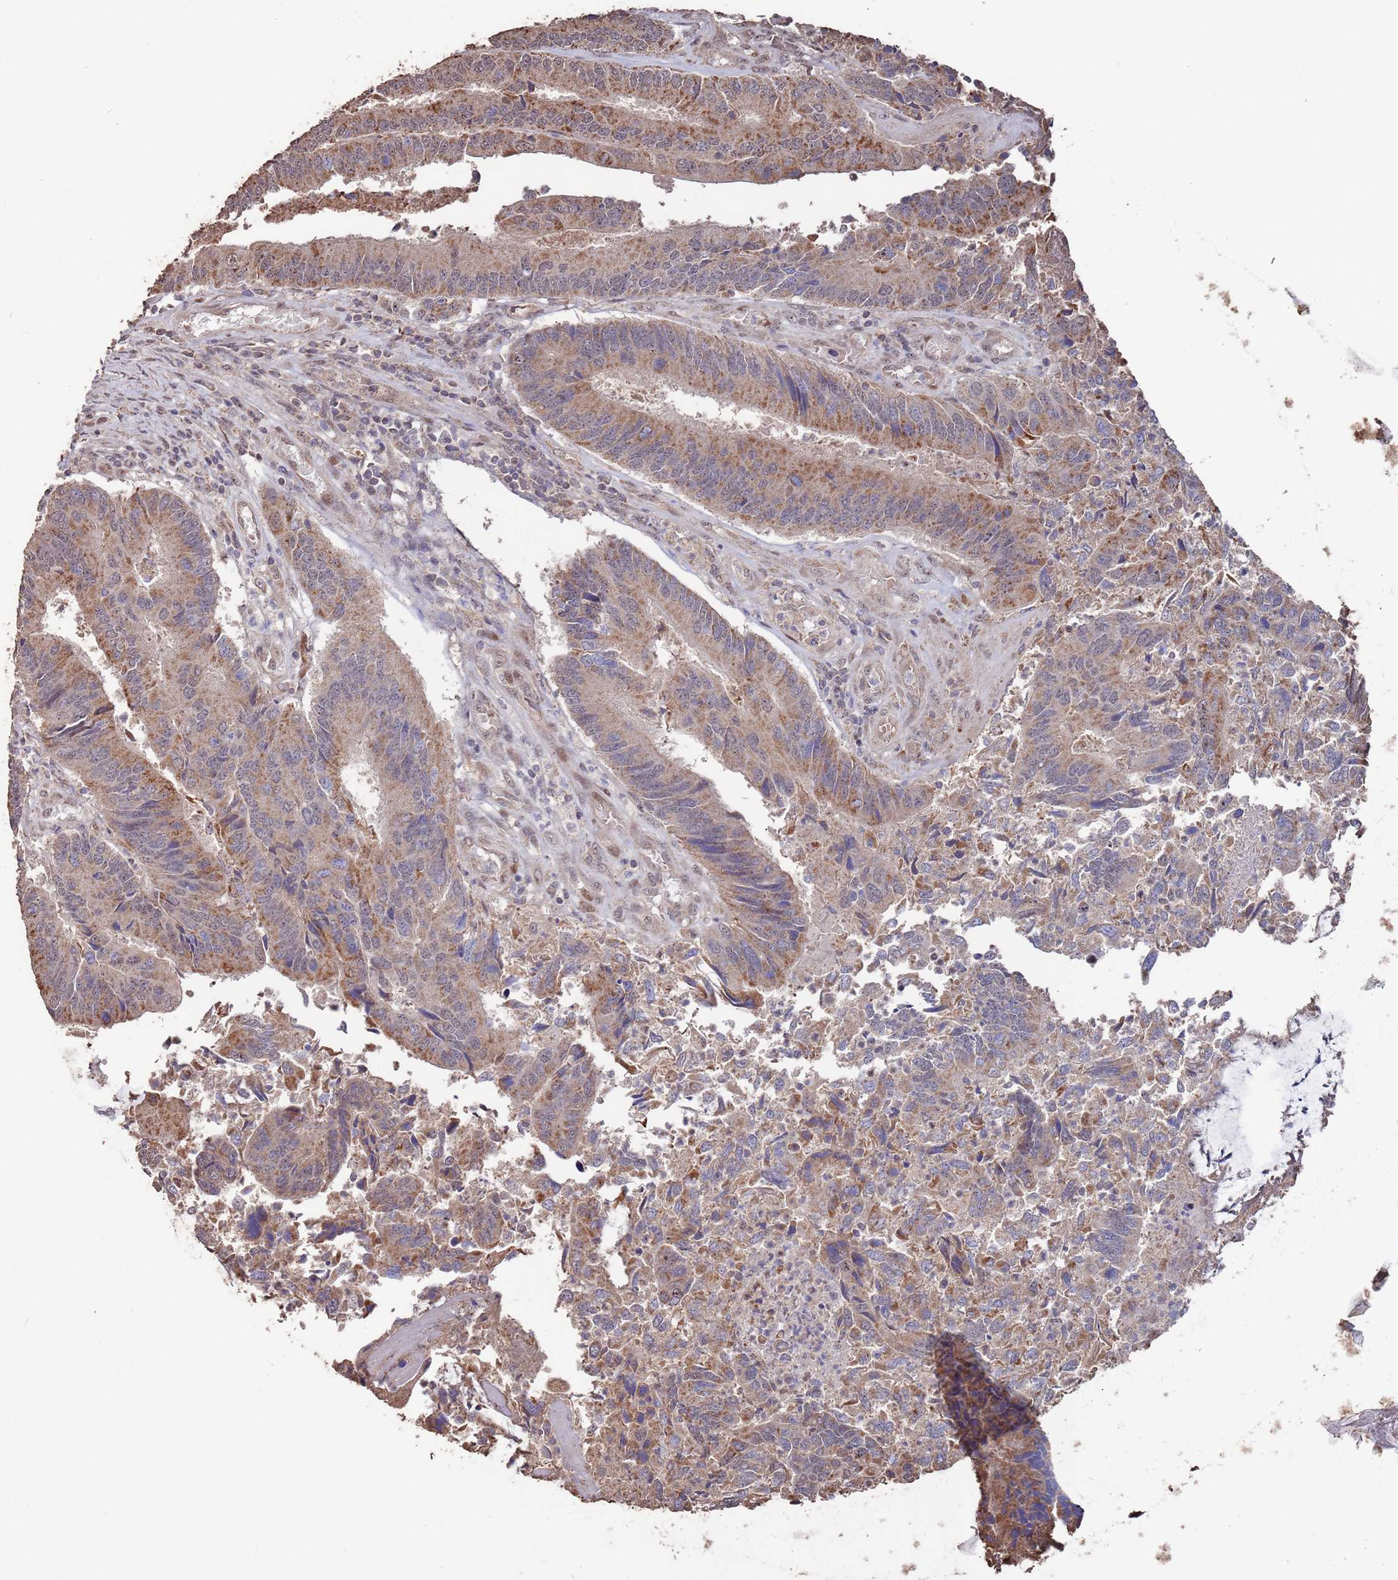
{"staining": {"intensity": "moderate", "quantity": ">75%", "location": "cytoplasmic/membranous"}, "tissue": "colorectal cancer", "cell_type": "Tumor cells", "image_type": "cancer", "snomed": [{"axis": "morphology", "description": "Adenocarcinoma, NOS"}, {"axis": "topography", "description": "Colon"}], "caption": "Human colorectal cancer (adenocarcinoma) stained with a brown dye demonstrates moderate cytoplasmic/membranous positive positivity in approximately >75% of tumor cells.", "gene": "PRR7", "patient": {"sex": "female", "age": 67}}